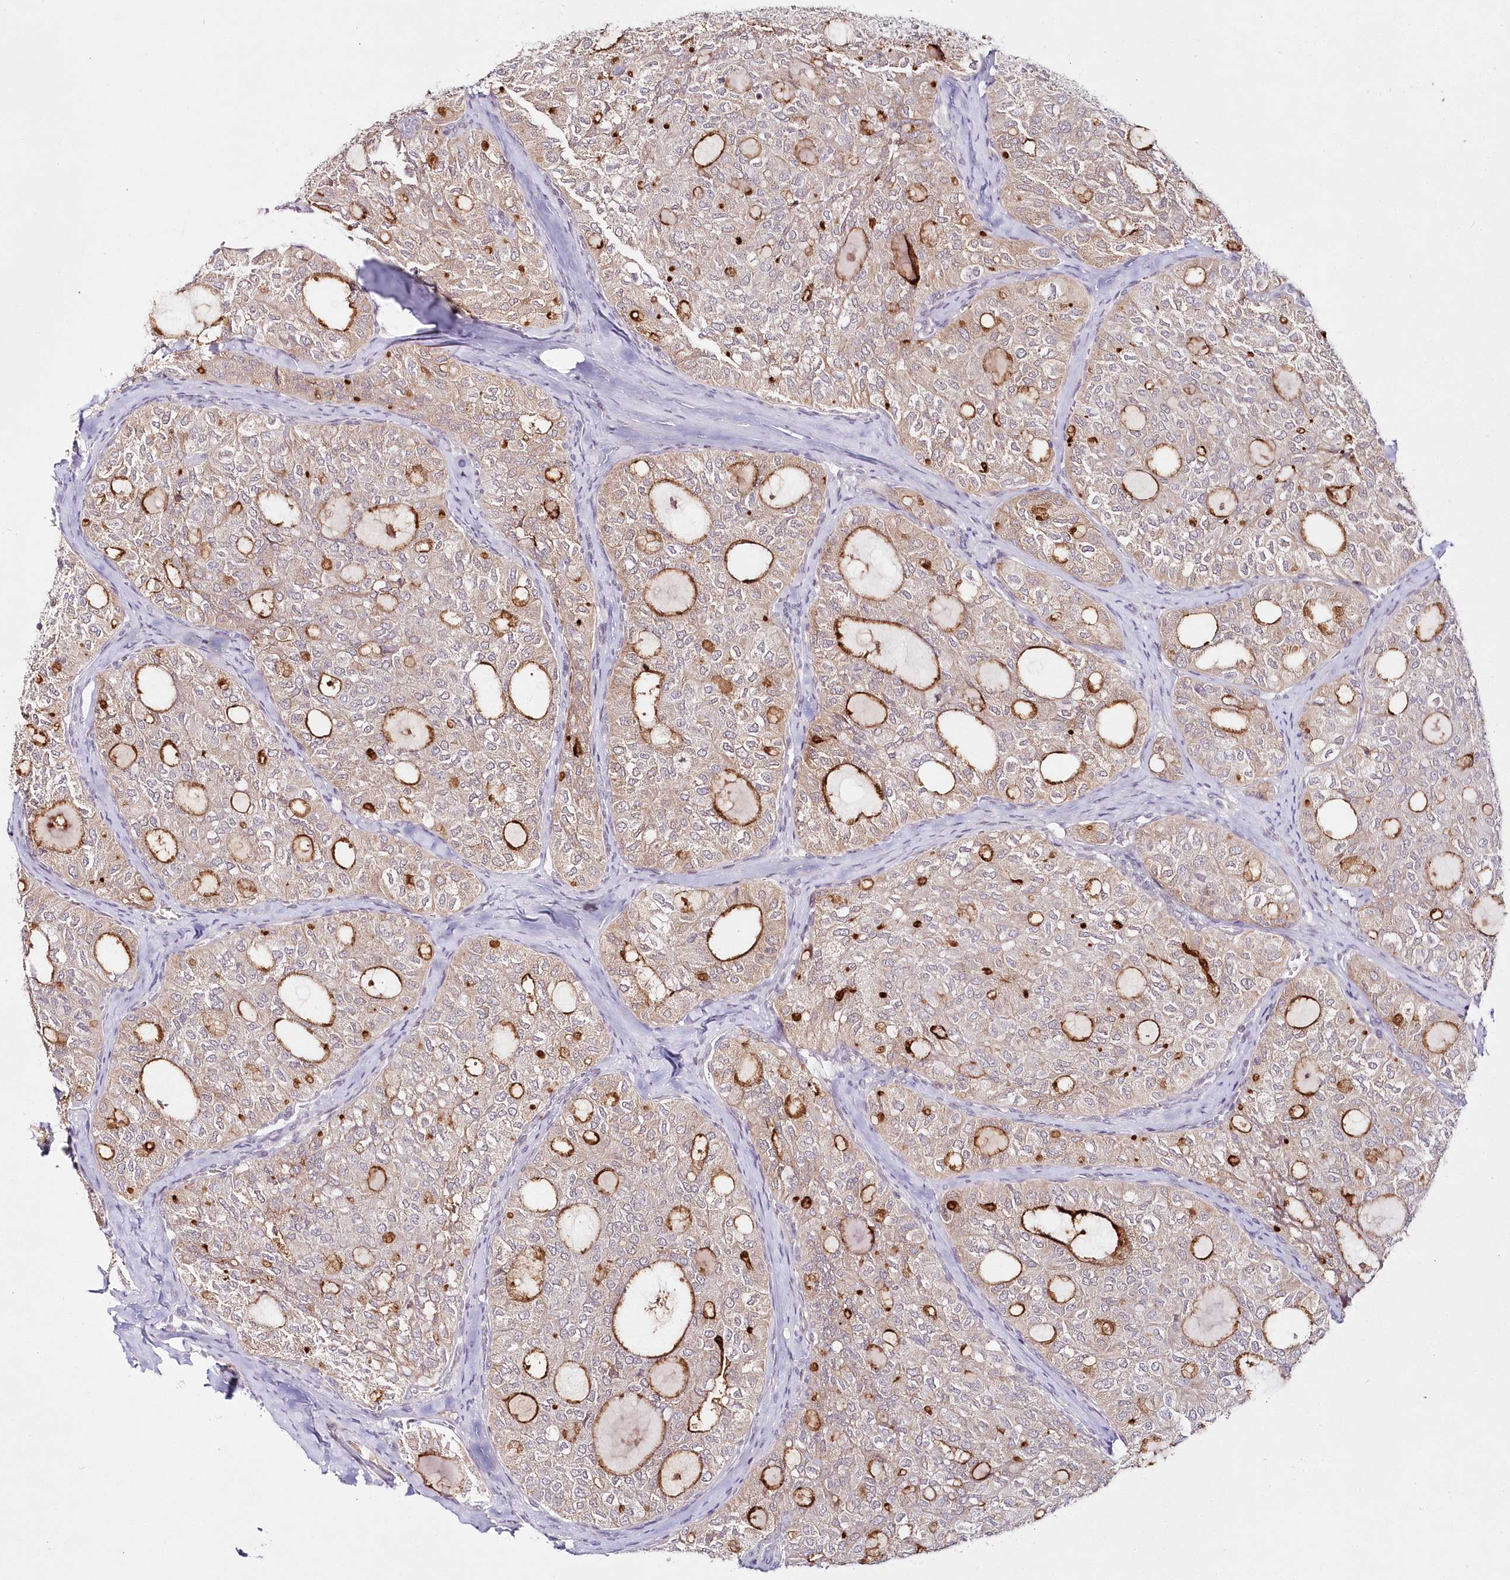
{"staining": {"intensity": "strong", "quantity": "25%-75%", "location": "cytoplasmic/membranous"}, "tissue": "thyroid cancer", "cell_type": "Tumor cells", "image_type": "cancer", "snomed": [{"axis": "morphology", "description": "Follicular adenoma carcinoma, NOS"}, {"axis": "topography", "description": "Thyroid gland"}], "caption": "Protein staining of thyroid cancer tissue exhibits strong cytoplasmic/membranous expression in approximately 25%-75% of tumor cells.", "gene": "HYCC2", "patient": {"sex": "male", "age": 75}}